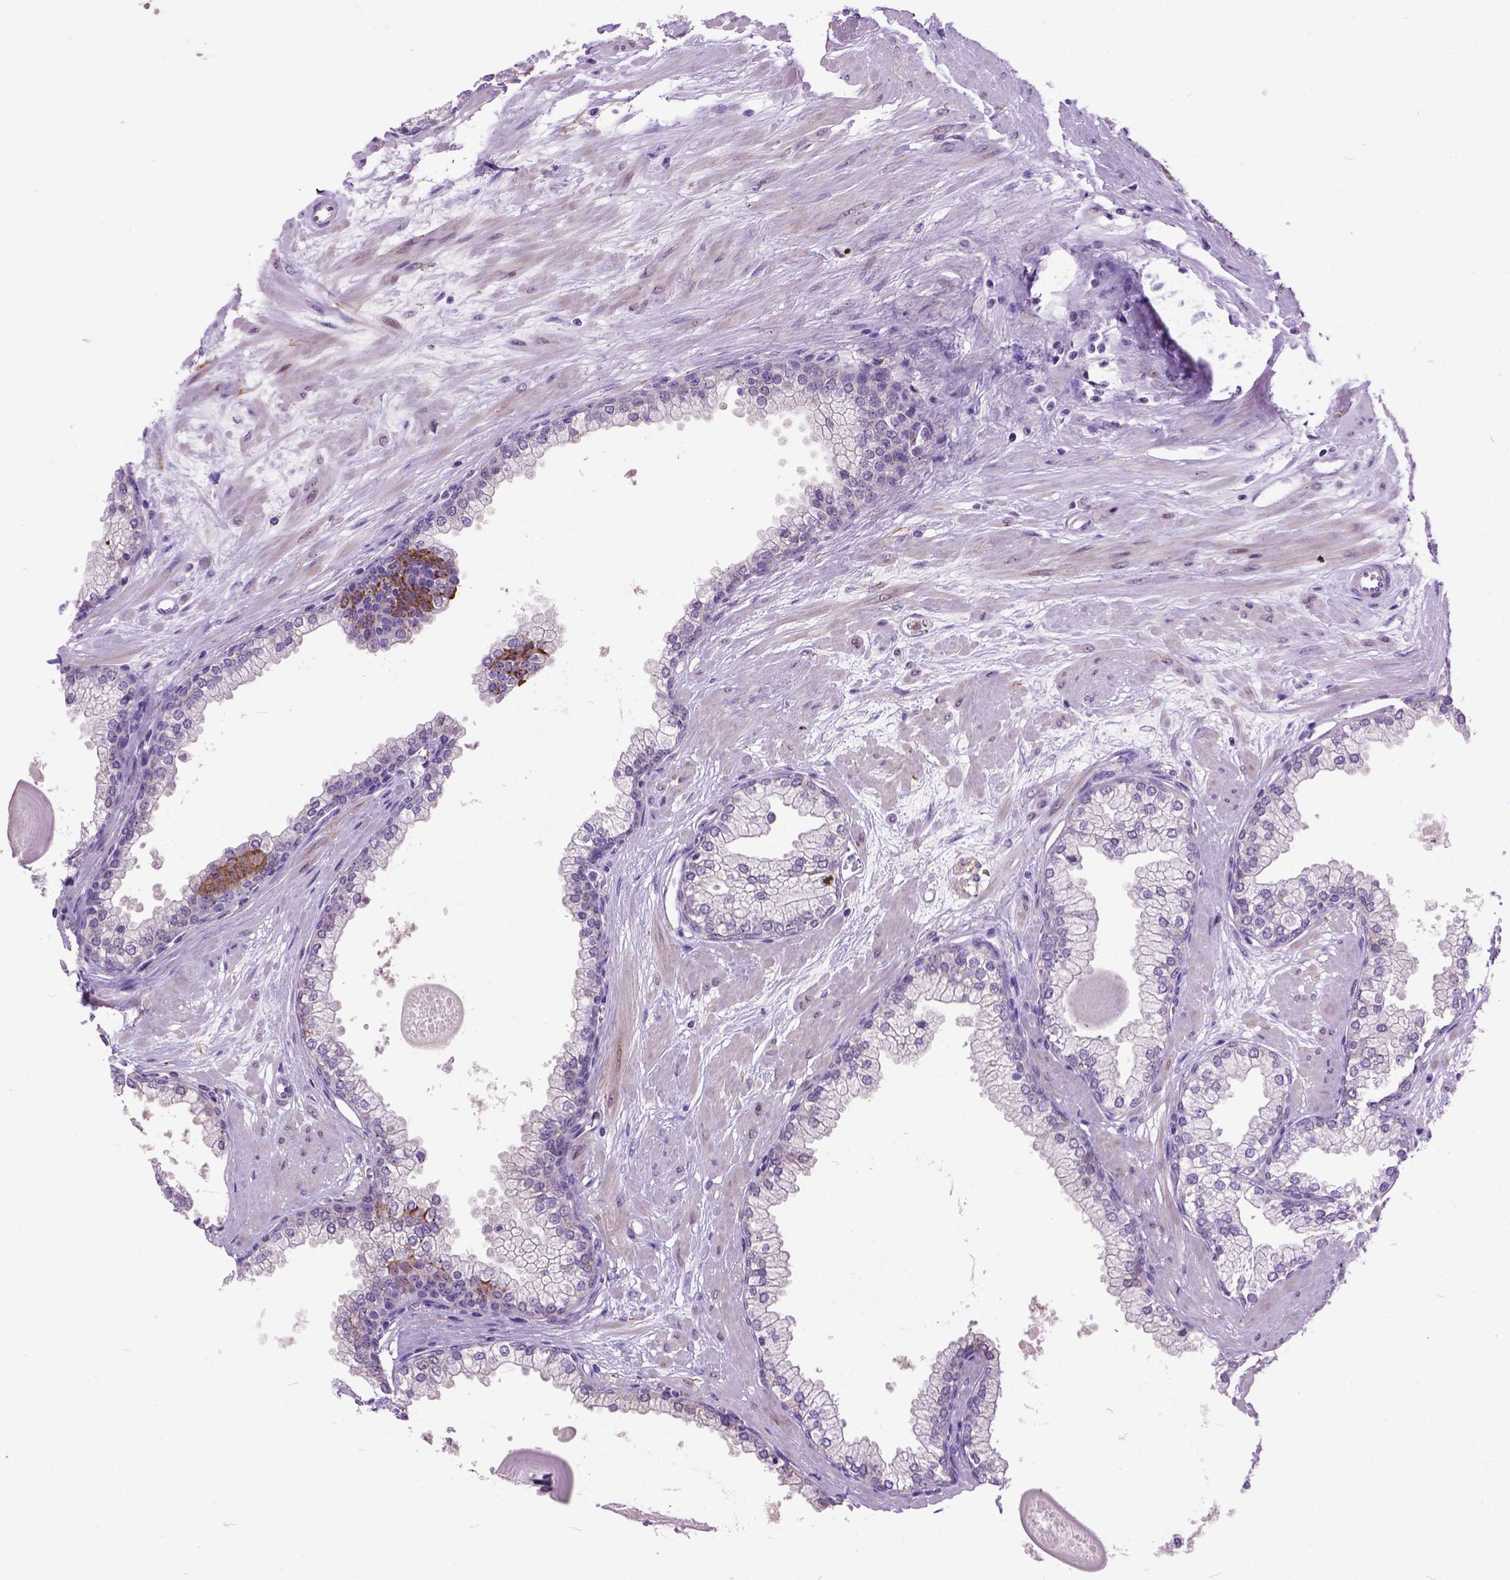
{"staining": {"intensity": "weak", "quantity": "<25%", "location": "cytoplasmic/membranous"}, "tissue": "prostate", "cell_type": "Glandular cells", "image_type": "normal", "snomed": [{"axis": "morphology", "description": "Normal tissue, NOS"}, {"axis": "topography", "description": "Prostate"}, {"axis": "topography", "description": "Peripheral nerve tissue"}], "caption": "A micrograph of human prostate is negative for staining in glandular cells. (Stains: DAB immunohistochemistry (IHC) with hematoxylin counter stain, Microscopy: brightfield microscopy at high magnification).", "gene": "MAPT", "patient": {"sex": "male", "age": 61}}